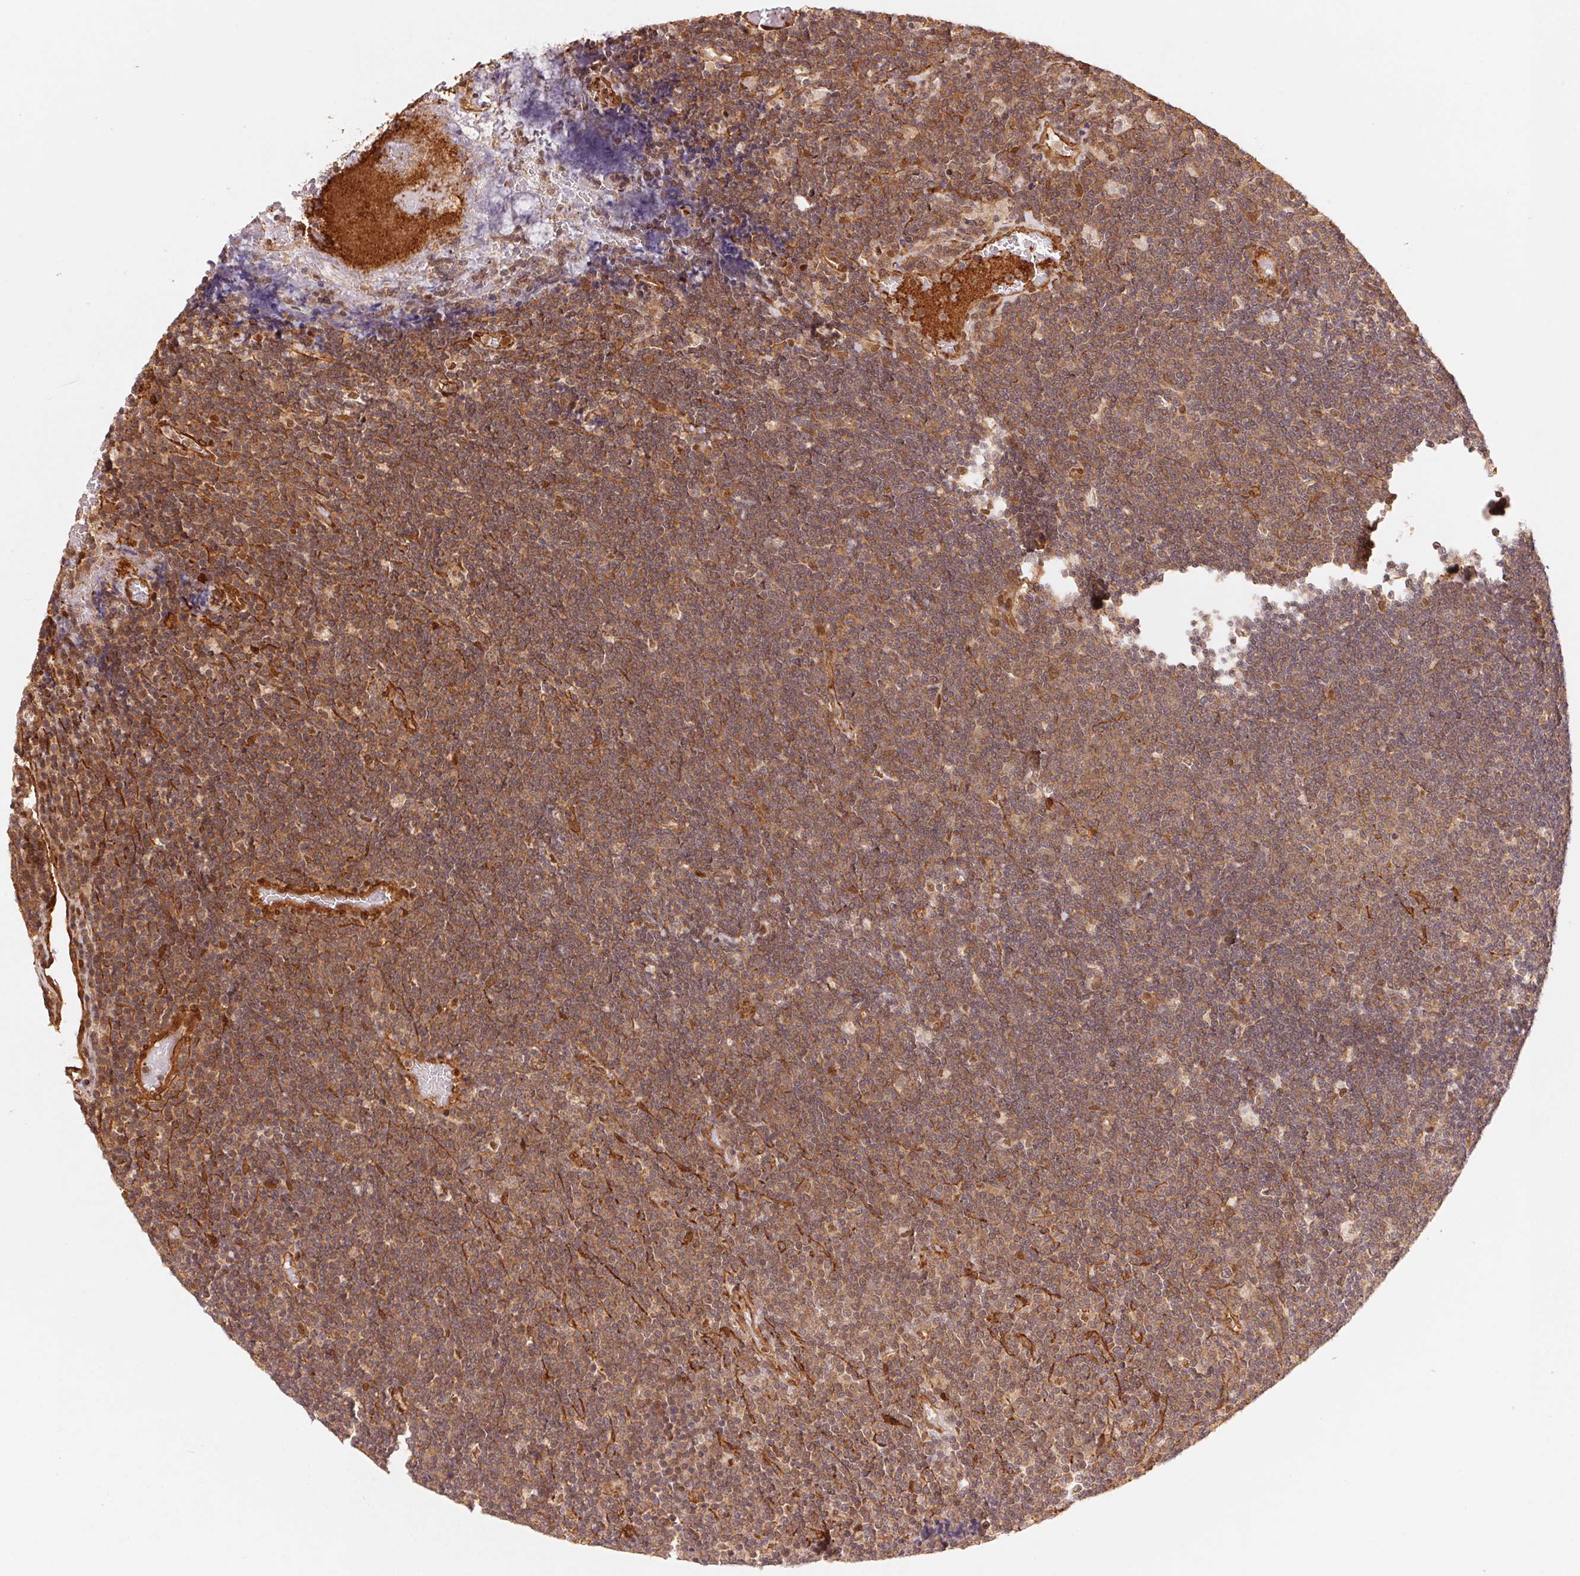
{"staining": {"intensity": "moderate", "quantity": ">75%", "location": "cytoplasmic/membranous,nuclear"}, "tissue": "lymphoma", "cell_type": "Tumor cells", "image_type": "cancer", "snomed": [{"axis": "morphology", "description": "Malignant lymphoma, non-Hodgkin's type, Low grade"}, {"axis": "topography", "description": "Brain"}], "caption": "A micrograph of malignant lymphoma, non-Hodgkin's type (low-grade) stained for a protein shows moderate cytoplasmic/membranous and nuclear brown staining in tumor cells.", "gene": "TNIP2", "patient": {"sex": "female", "age": 66}}